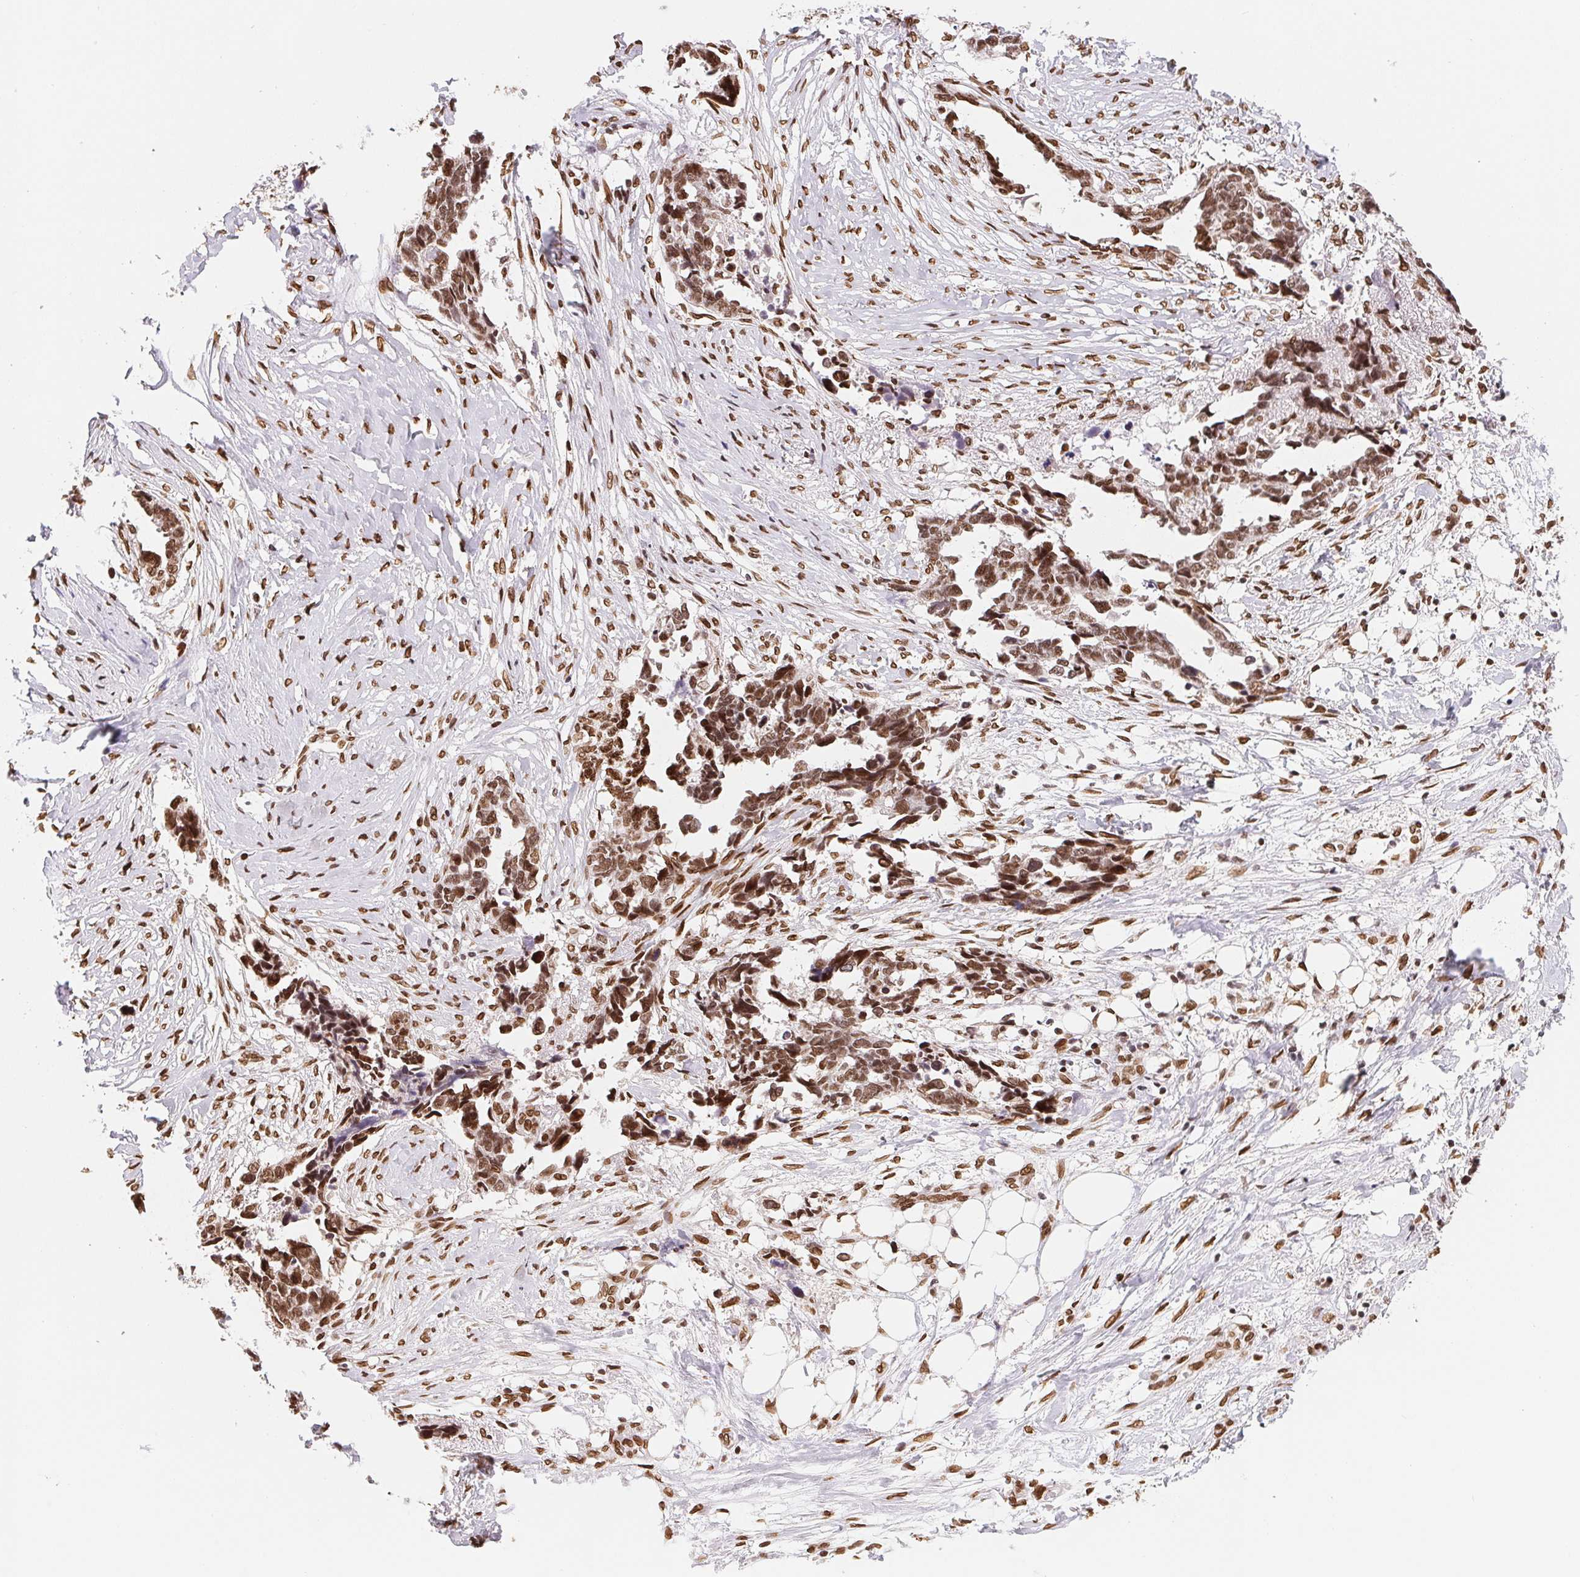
{"staining": {"intensity": "moderate", "quantity": ">75%", "location": "nuclear"}, "tissue": "ovarian cancer", "cell_type": "Tumor cells", "image_type": "cancer", "snomed": [{"axis": "morphology", "description": "Cystadenocarcinoma, serous, NOS"}, {"axis": "topography", "description": "Ovary"}], "caption": "IHC (DAB (3,3'-diaminobenzidine)) staining of ovarian cancer (serous cystadenocarcinoma) displays moderate nuclear protein expression in about >75% of tumor cells. The staining was performed using DAB (3,3'-diaminobenzidine), with brown indicating positive protein expression. Nuclei are stained blue with hematoxylin.", "gene": "SAP30BP", "patient": {"sex": "female", "age": 69}}